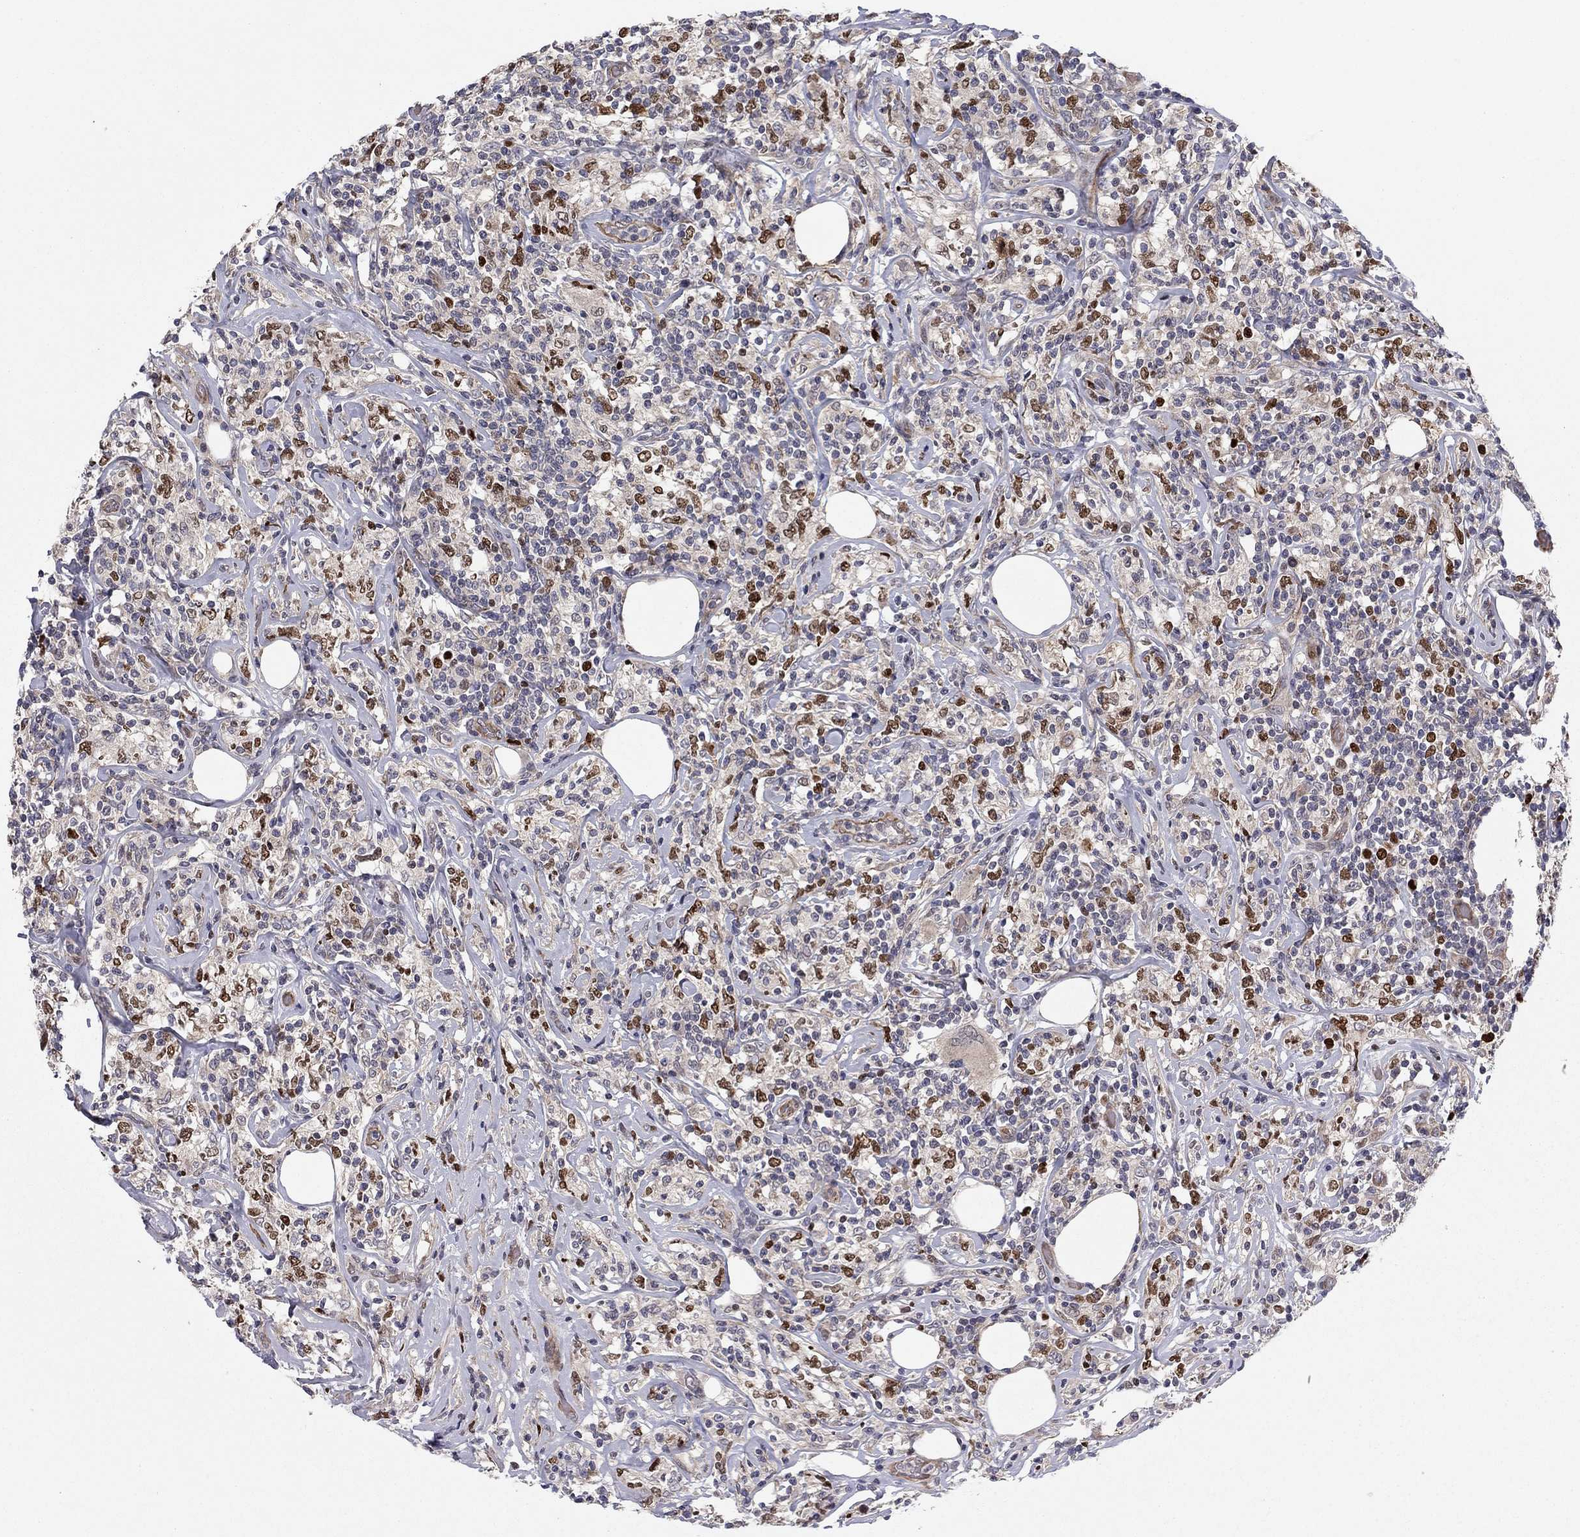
{"staining": {"intensity": "strong", "quantity": "<25%", "location": "nuclear"}, "tissue": "lymphoma", "cell_type": "Tumor cells", "image_type": "cancer", "snomed": [{"axis": "morphology", "description": "Malignant lymphoma, non-Hodgkin's type, High grade"}, {"axis": "topography", "description": "Lymph node"}], "caption": "Strong nuclear staining for a protein is identified in approximately <25% of tumor cells of lymphoma using immunohistochemistry.", "gene": "BCL11A", "patient": {"sex": "female", "age": 84}}